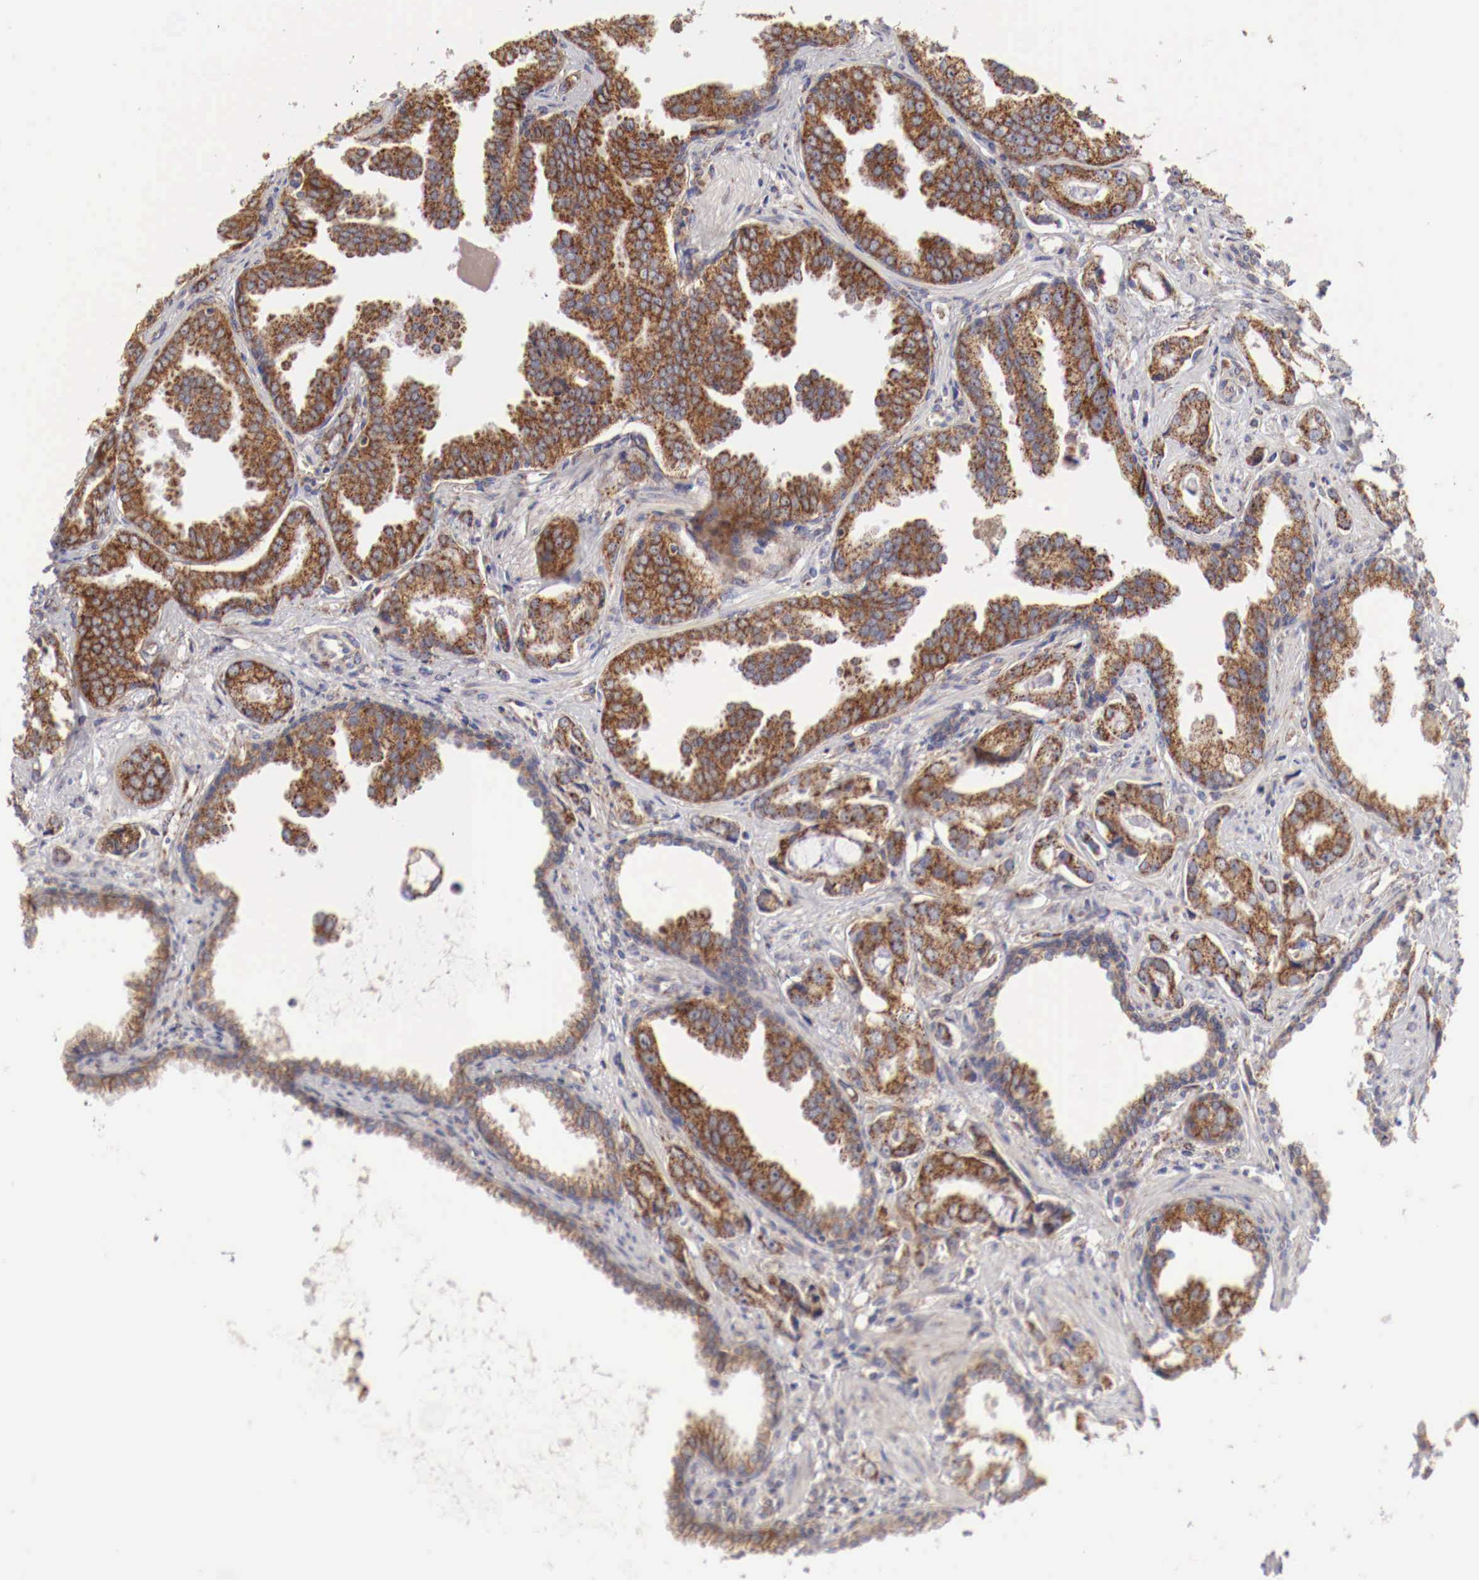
{"staining": {"intensity": "strong", "quantity": ">75%", "location": "cytoplasmic/membranous"}, "tissue": "prostate cancer", "cell_type": "Tumor cells", "image_type": "cancer", "snomed": [{"axis": "morphology", "description": "Adenocarcinoma, Low grade"}, {"axis": "topography", "description": "Prostate"}], "caption": "There is high levels of strong cytoplasmic/membranous expression in tumor cells of prostate cancer (low-grade adenocarcinoma), as demonstrated by immunohistochemical staining (brown color).", "gene": "XPNPEP3", "patient": {"sex": "male", "age": 65}}